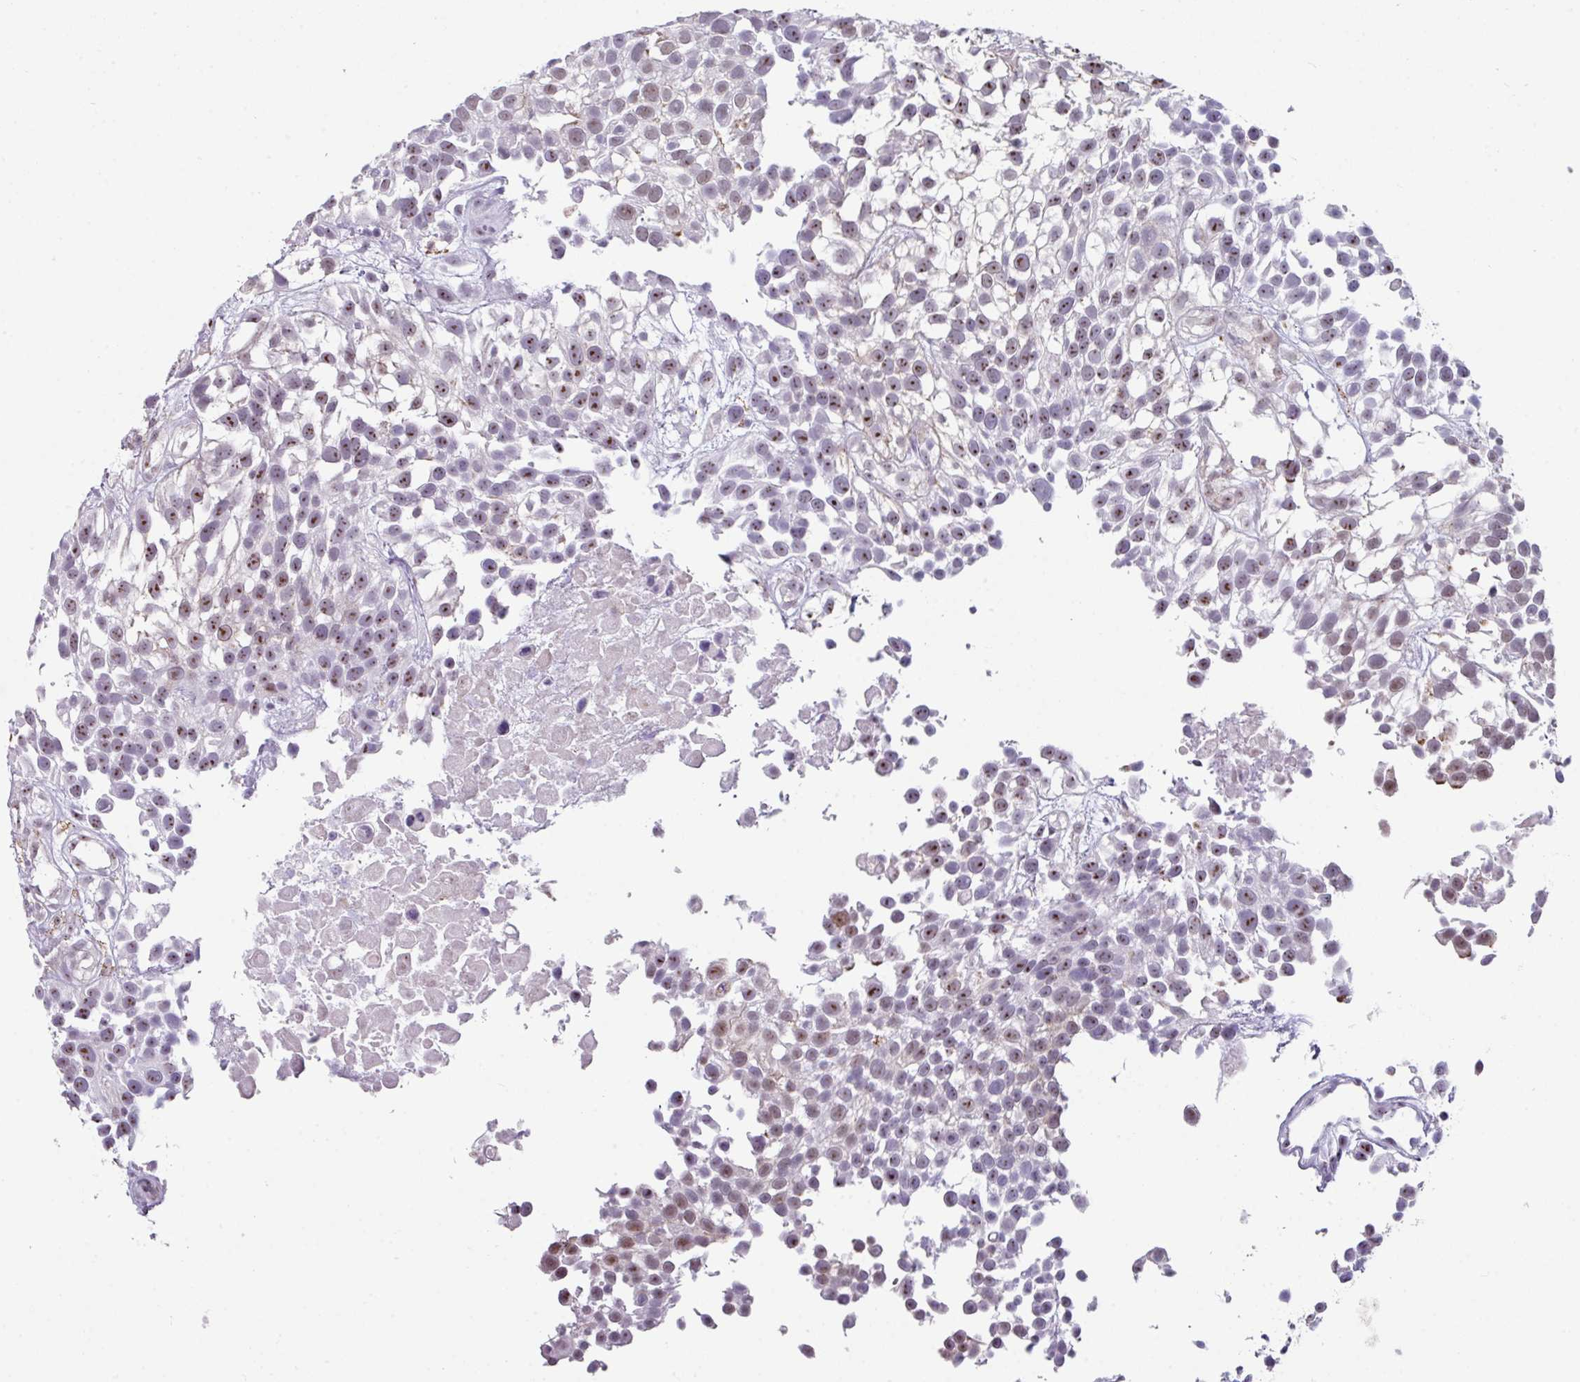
{"staining": {"intensity": "moderate", "quantity": "25%-75%", "location": "nuclear"}, "tissue": "urothelial cancer", "cell_type": "Tumor cells", "image_type": "cancer", "snomed": [{"axis": "morphology", "description": "Urothelial carcinoma, High grade"}, {"axis": "topography", "description": "Urinary bladder"}], "caption": "The micrograph shows immunohistochemical staining of urothelial cancer. There is moderate nuclear staining is identified in about 25%-75% of tumor cells.", "gene": "BMS1", "patient": {"sex": "male", "age": 56}}